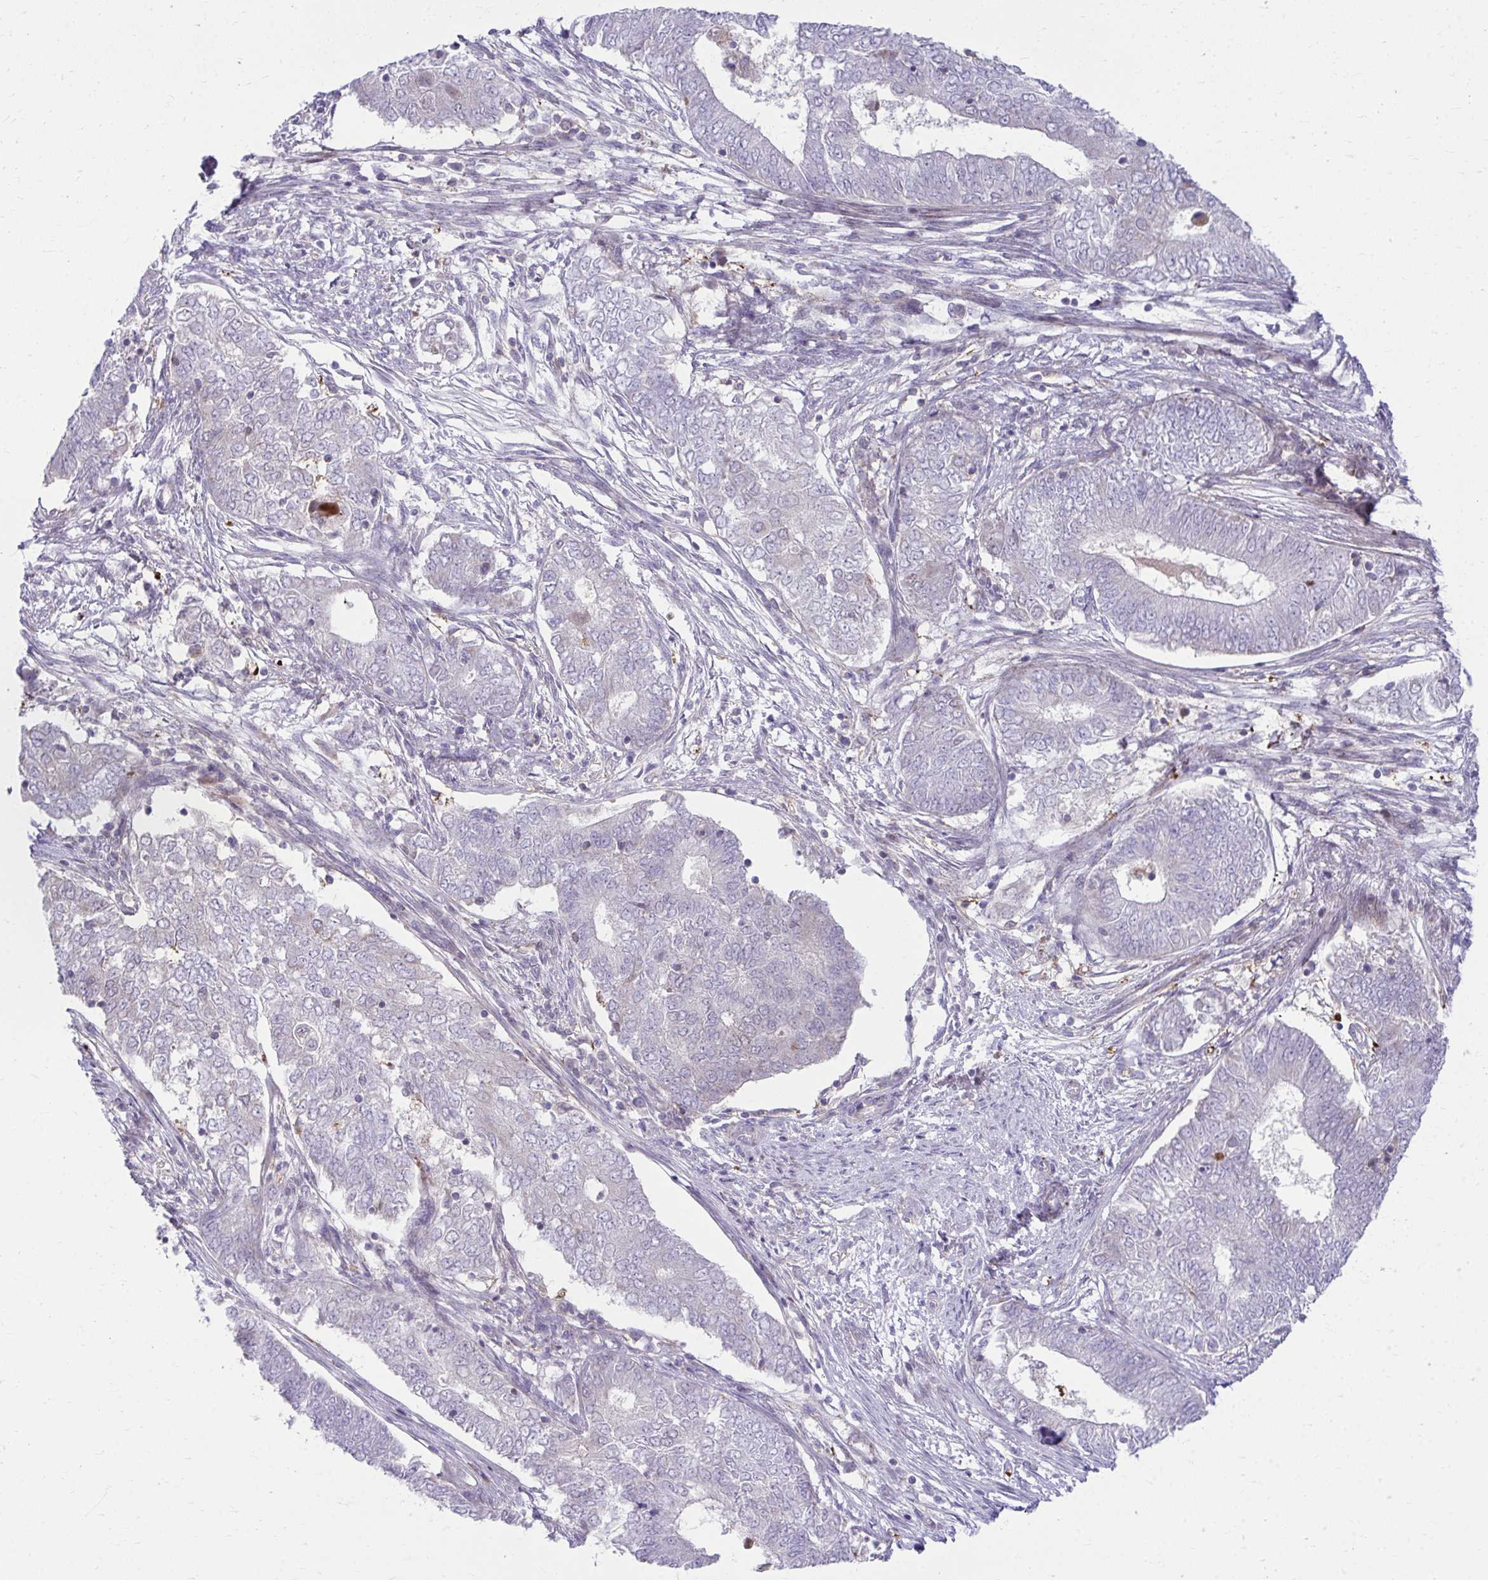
{"staining": {"intensity": "negative", "quantity": "none", "location": "none"}, "tissue": "endometrial cancer", "cell_type": "Tumor cells", "image_type": "cancer", "snomed": [{"axis": "morphology", "description": "Adenocarcinoma, NOS"}, {"axis": "topography", "description": "Endometrium"}], "caption": "Tumor cells are negative for protein expression in human endometrial adenocarcinoma. Brightfield microscopy of immunohistochemistry stained with DAB (brown) and hematoxylin (blue), captured at high magnification.", "gene": "C16orf54", "patient": {"sex": "female", "age": 62}}